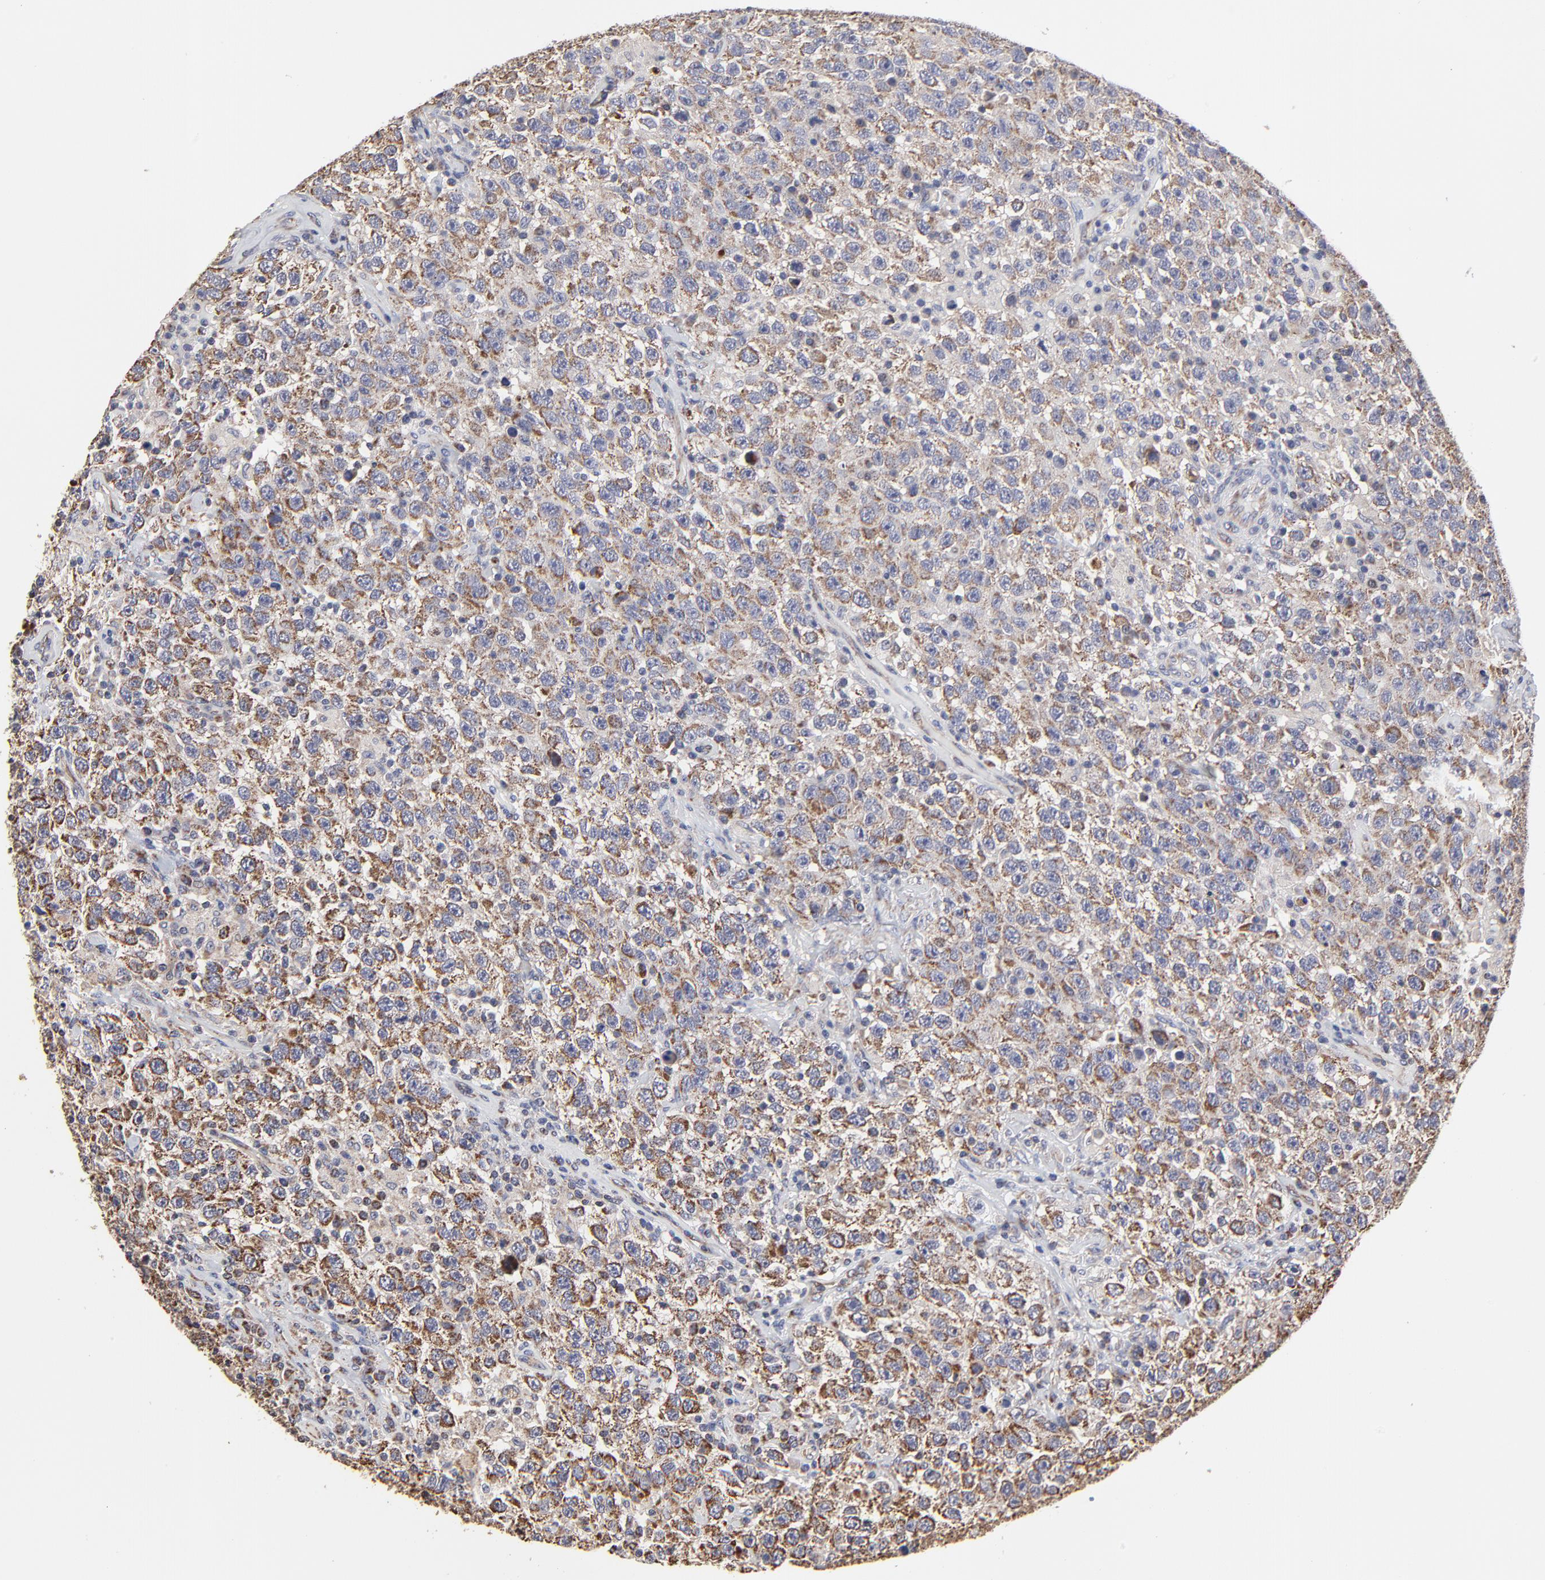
{"staining": {"intensity": "weak", "quantity": ">75%", "location": "cytoplasmic/membranous"}, "tissue": "testis cancer", "cell_type": "Tumor cells", "image_type": "cancer", "snomed": [{"axis": "morphology", "description": "Seminoma, NOS"}, {"axis": "topography", "description": "Testis"}], "caption": "Human seminoma (testis) stained for a protein (brown) demonstrates weak cytoplasmic/membranous positive expression in approximately >75% of tumor cells.", "gene": "ZNF550", "patient": {"sex": "male", "age": 41}}